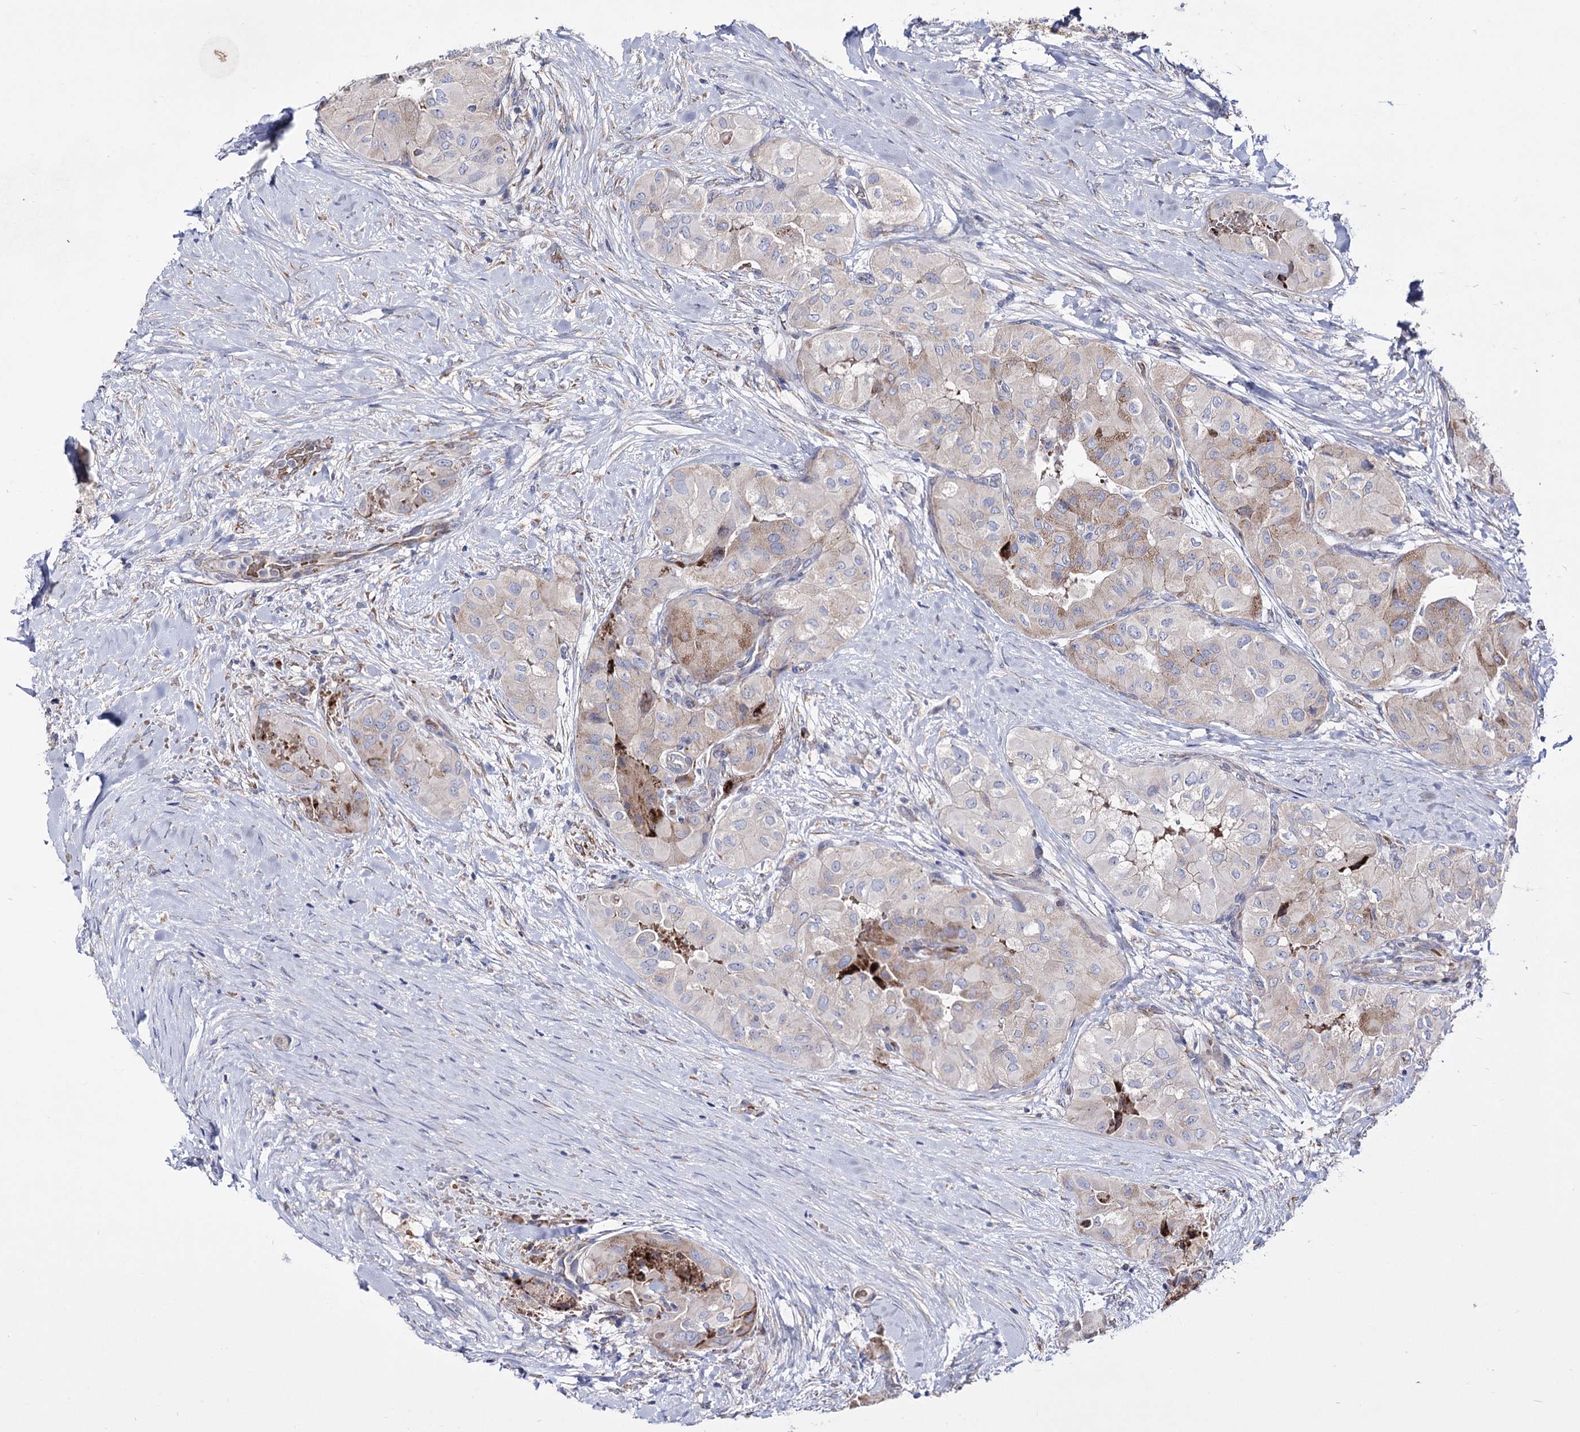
{"staining": {"intensity": "weak", "quantity": "<25%", "location": "cytoplasmic/membranous"}, "tissue": "thyroid cancer", "cell_type": "Tumor cells", "image_type": "cancer", "snomed": [{"axis": "morphology", "description": "Papillary adenocarcinoma, NOS"}, {"axis": "topography", "description": "Thyroid gland"}], "caption": "High power microscopy histopathology image of an immunohistochemistry (IHC) histopathology image of thyroid cancer, revealing no significant expression in tumor cells.", "gene": "OSBPL5", "patient": {"sex": "female", "age": 59}}